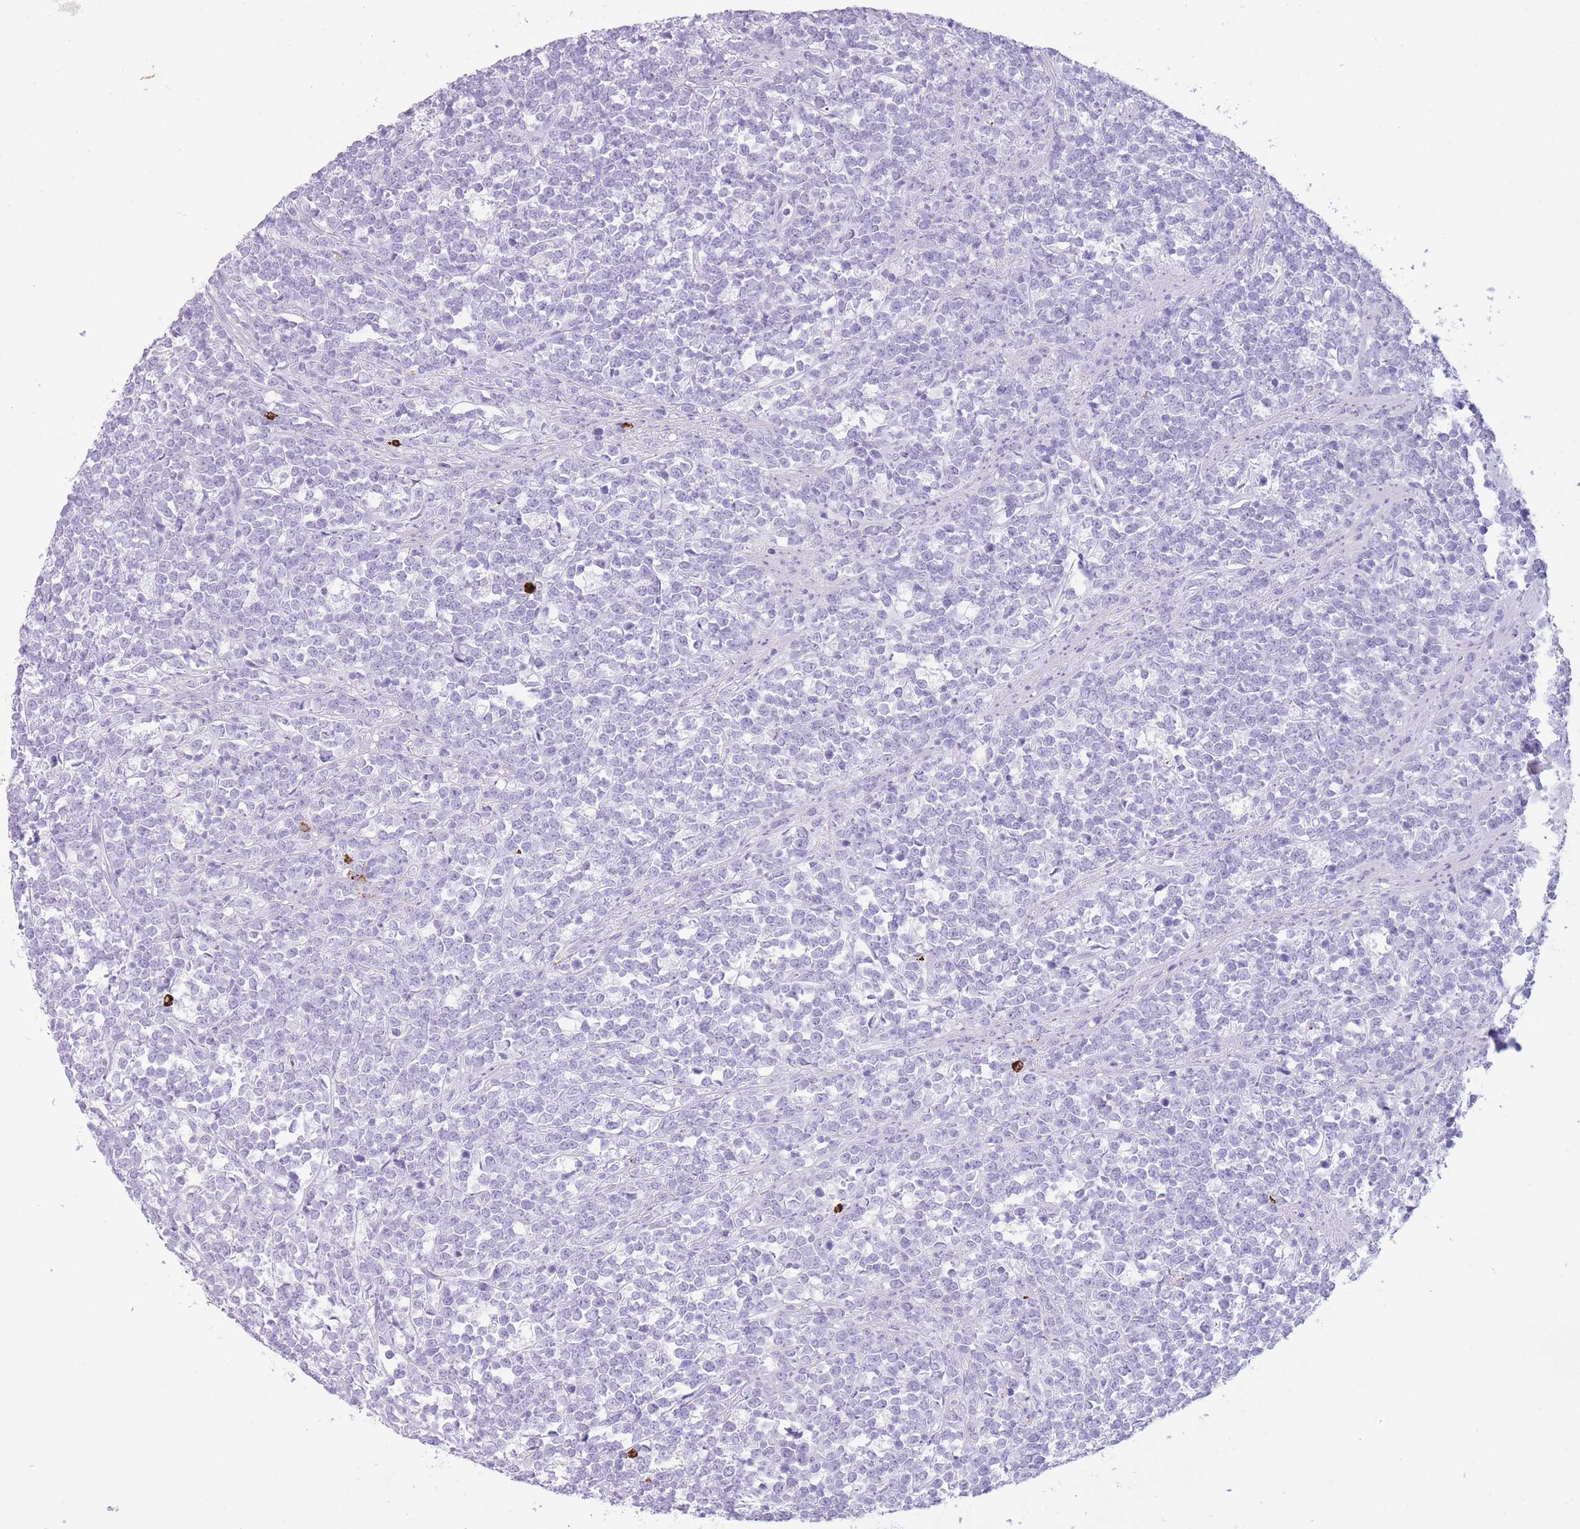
{"staining": {"intensity": "negative", "quantity": "none", "location": "none"}, "tissue": "lymphoma", "cell_type": "Tumor cells", "image_type": "cancer", "snomed": [{"axis": "morphology", "description": "Malignant lymphoma, non-Hodgkin's type, High grade"}, {"axis": "topography", "description": "Small intestine"}, {"axis": "topography", "description": "Colon"}], "caption": "This is an immunohistochemistry (IHC) photomicrograph of human lymphoma. There is no staining in tumor cells.", "gene": "OR4F21", "patient": {"sex": "male", "age": 8}}